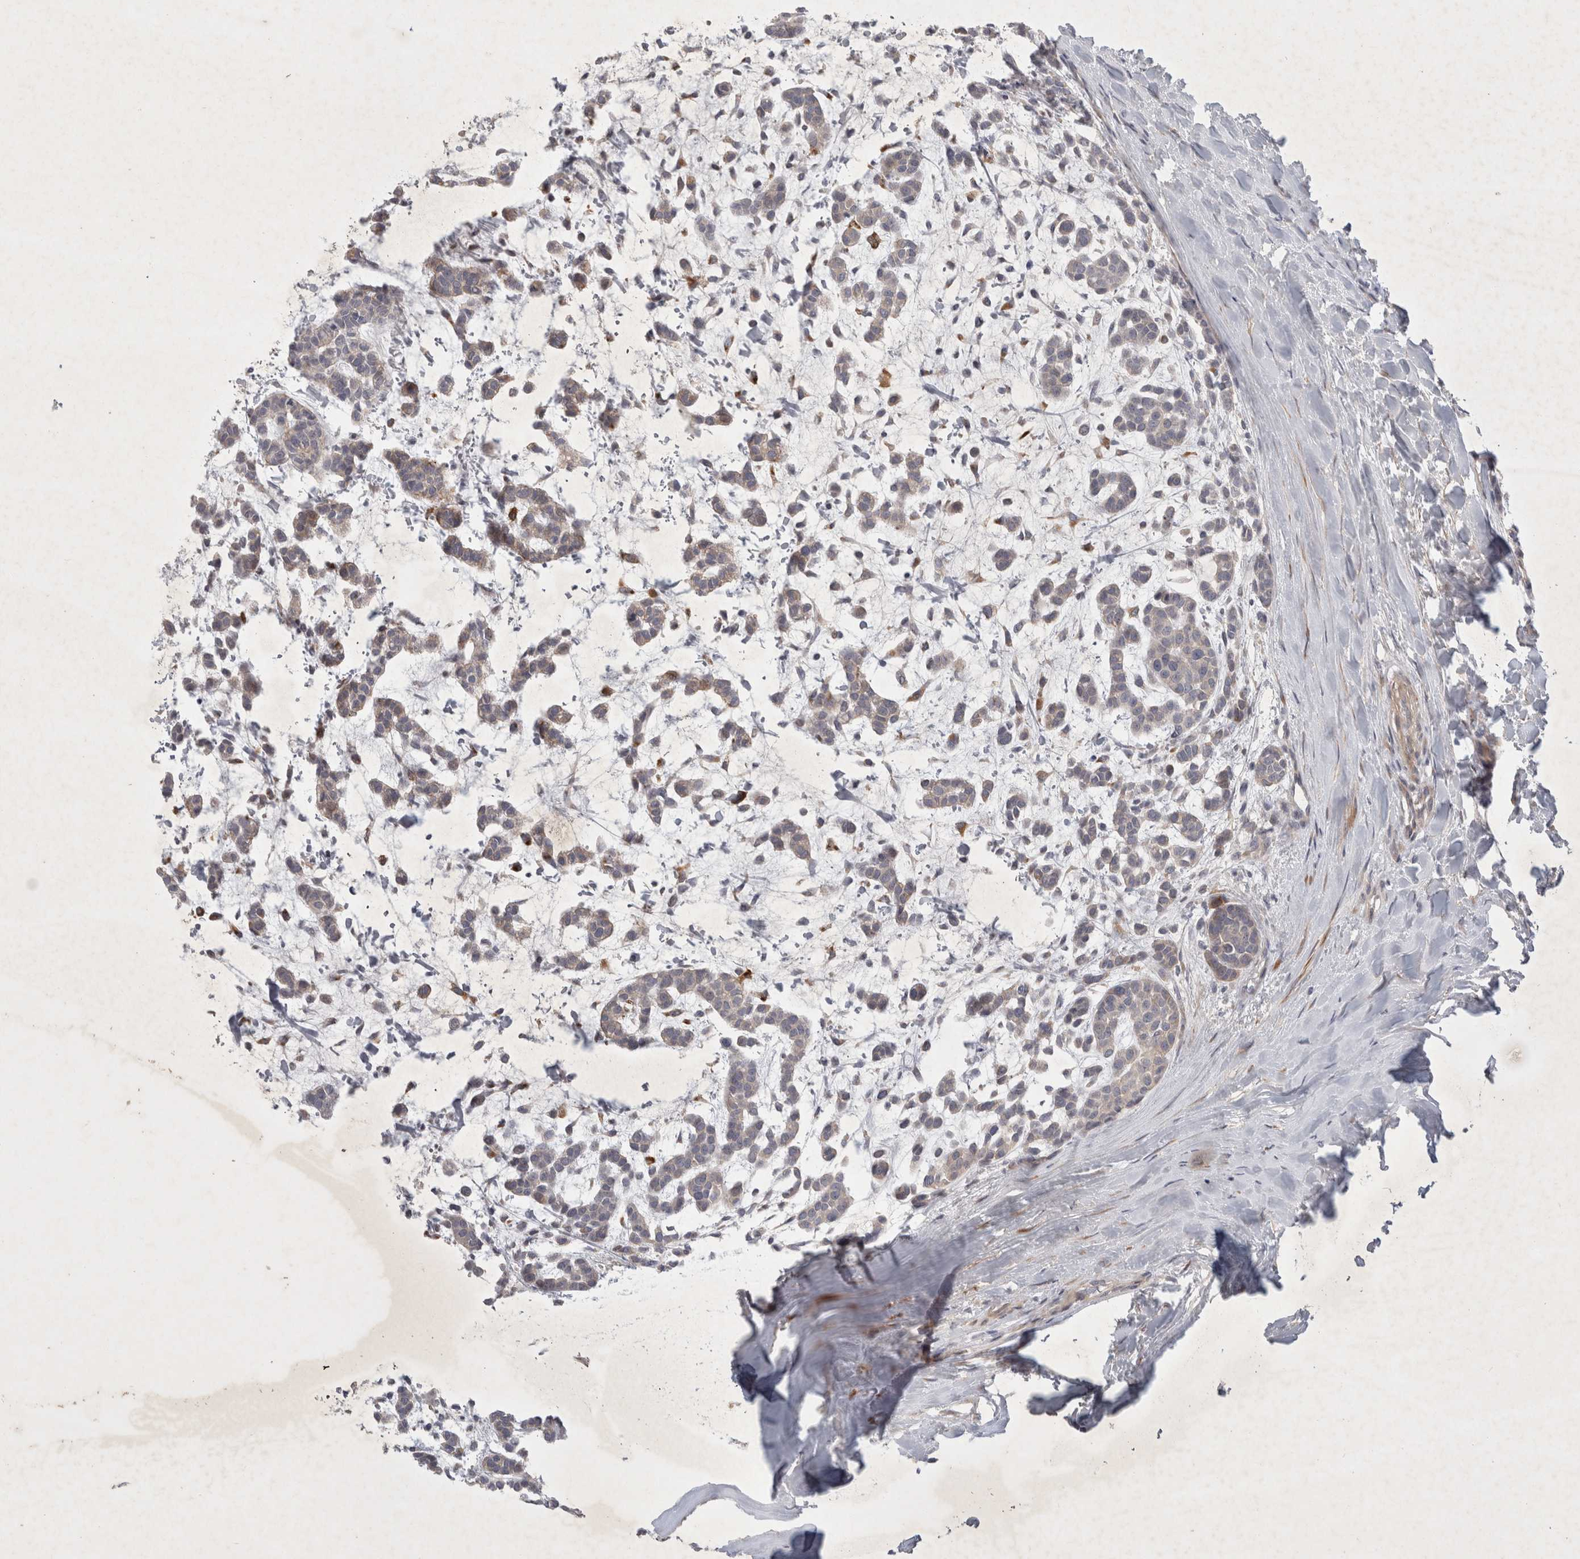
{"staining": {"intensity": "weak", "quantity": "<25%", "location": "cytoplasmic/membranous"}, "tissue": "head and neck cancer", "cell_type": "Tumor cells", "image_type": "cancer", "snomed": [{"axis": "morphology", "description": "Adenocarcinoma, NOS"}, {"axis": "morphology", "description": "Adenoma, NOS"}, {"axis": "topography", "description": "Head-Neck"}], "caption": "Immunohistochemistry (IHC) micrograph of neoplastic tissue: head and neck adenoma stained with DAB displays no significant protein staining in tumor cells. (DAB immunohistochemistry visualized using brightfield microscopy, high magnification).", "gene": "BZW2", "patient": {"sex": "female", "age": 55}}